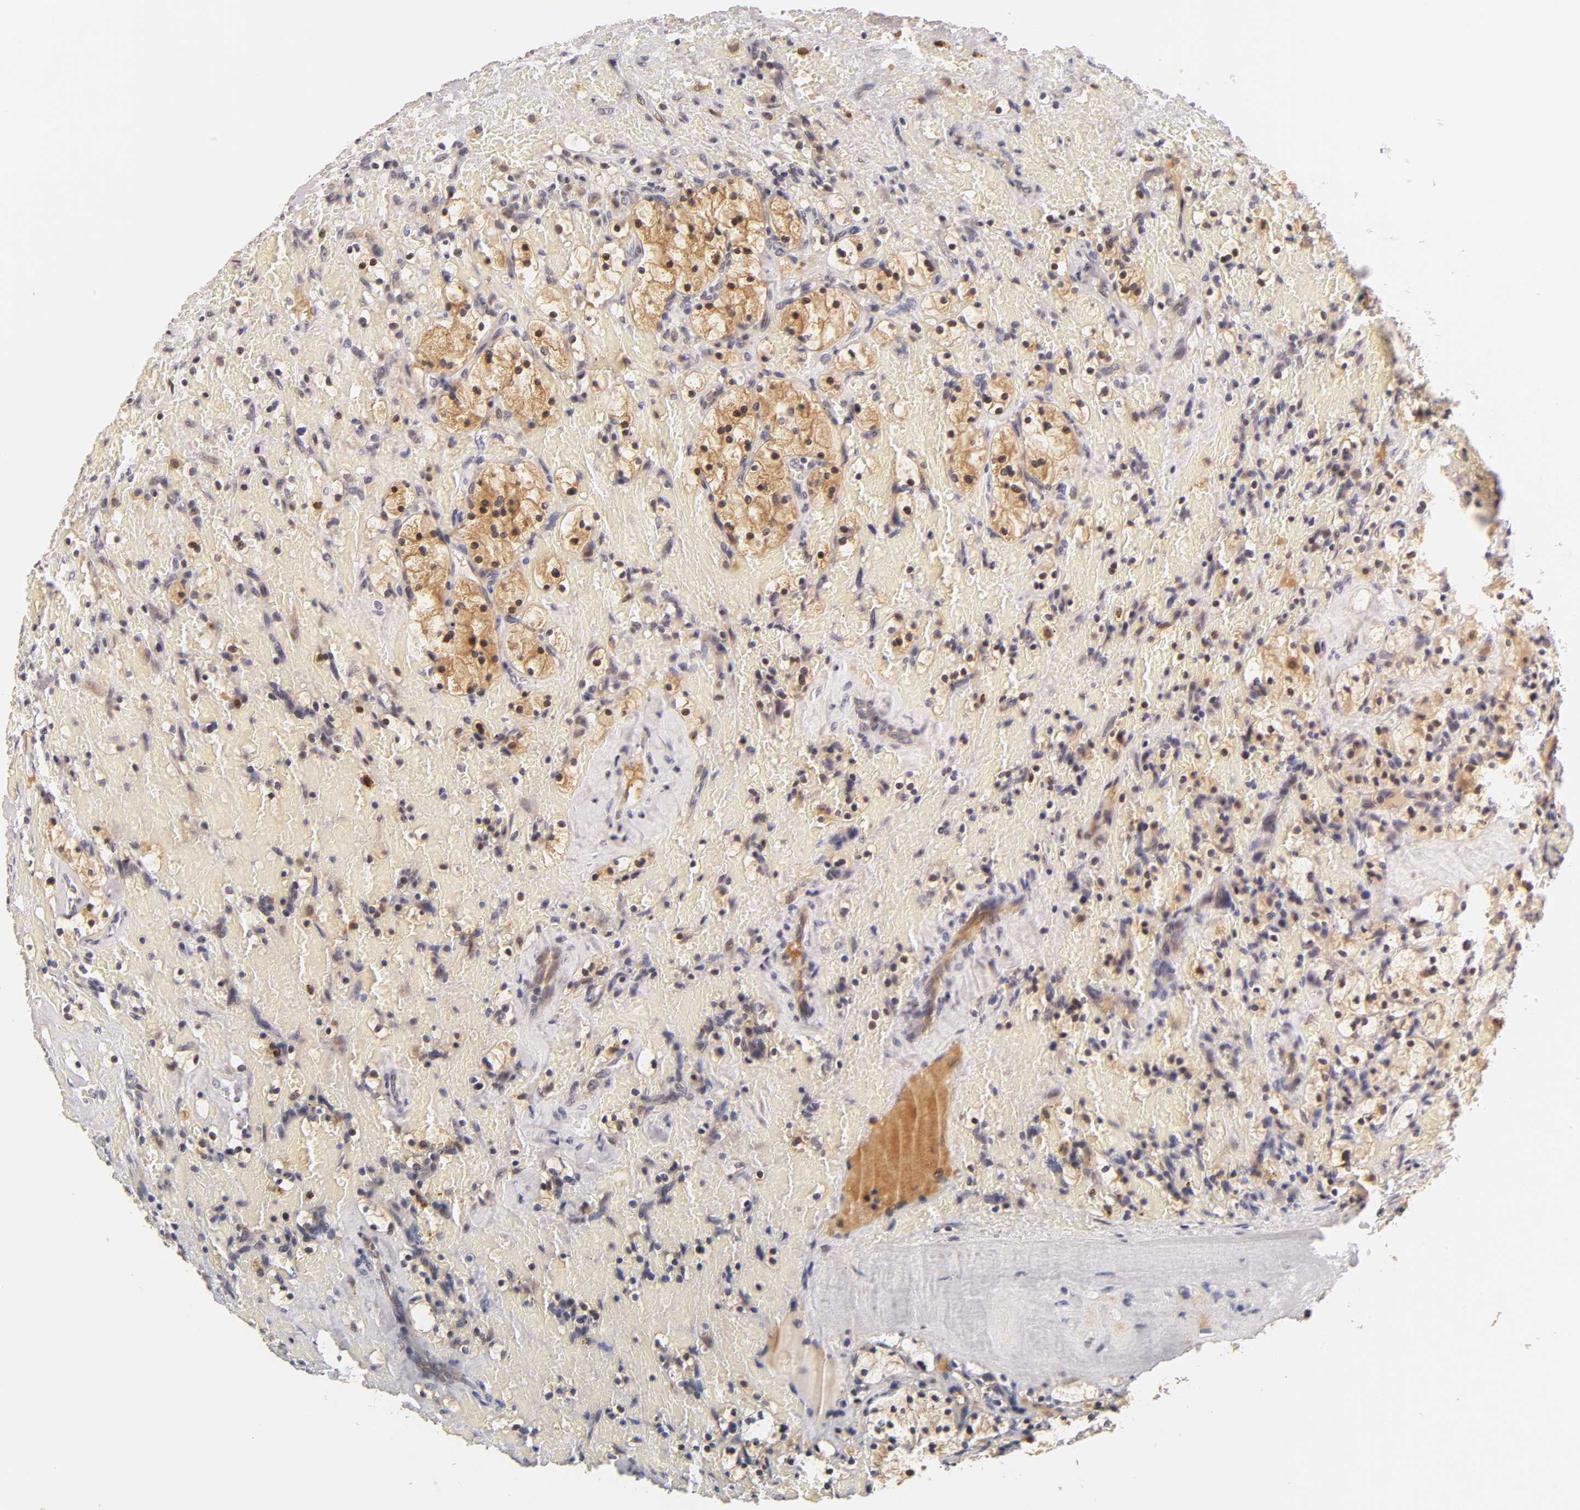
{"staining": {"intensity": "moderate", "quantity": ">75%", "location": "cytoplasmic/membranous,nuclear"}, "tissue": "renal cancer", "cell_type": "Tumor cells", "image_type": "cancer", "snomed": [{"axis": "morphology", "description": "Adenocarcinoma, NOS"}, {"axis": "topography", "description": "Kidney"}], "caption": "Brown immunohistochemical staining in human adenocarcinoma (renal) reveals moderate cytoplasmic/membranous and nuclear positivity in about >75% of tumor cells. Using DAB (3,3'-diaminobenzidine) (brown) and hematoxylin (blue) stains, captured at high magnification using brightfield microscopy.", "gene": "GSTZ1", "patient": {"sex": "female", "age": 83}}